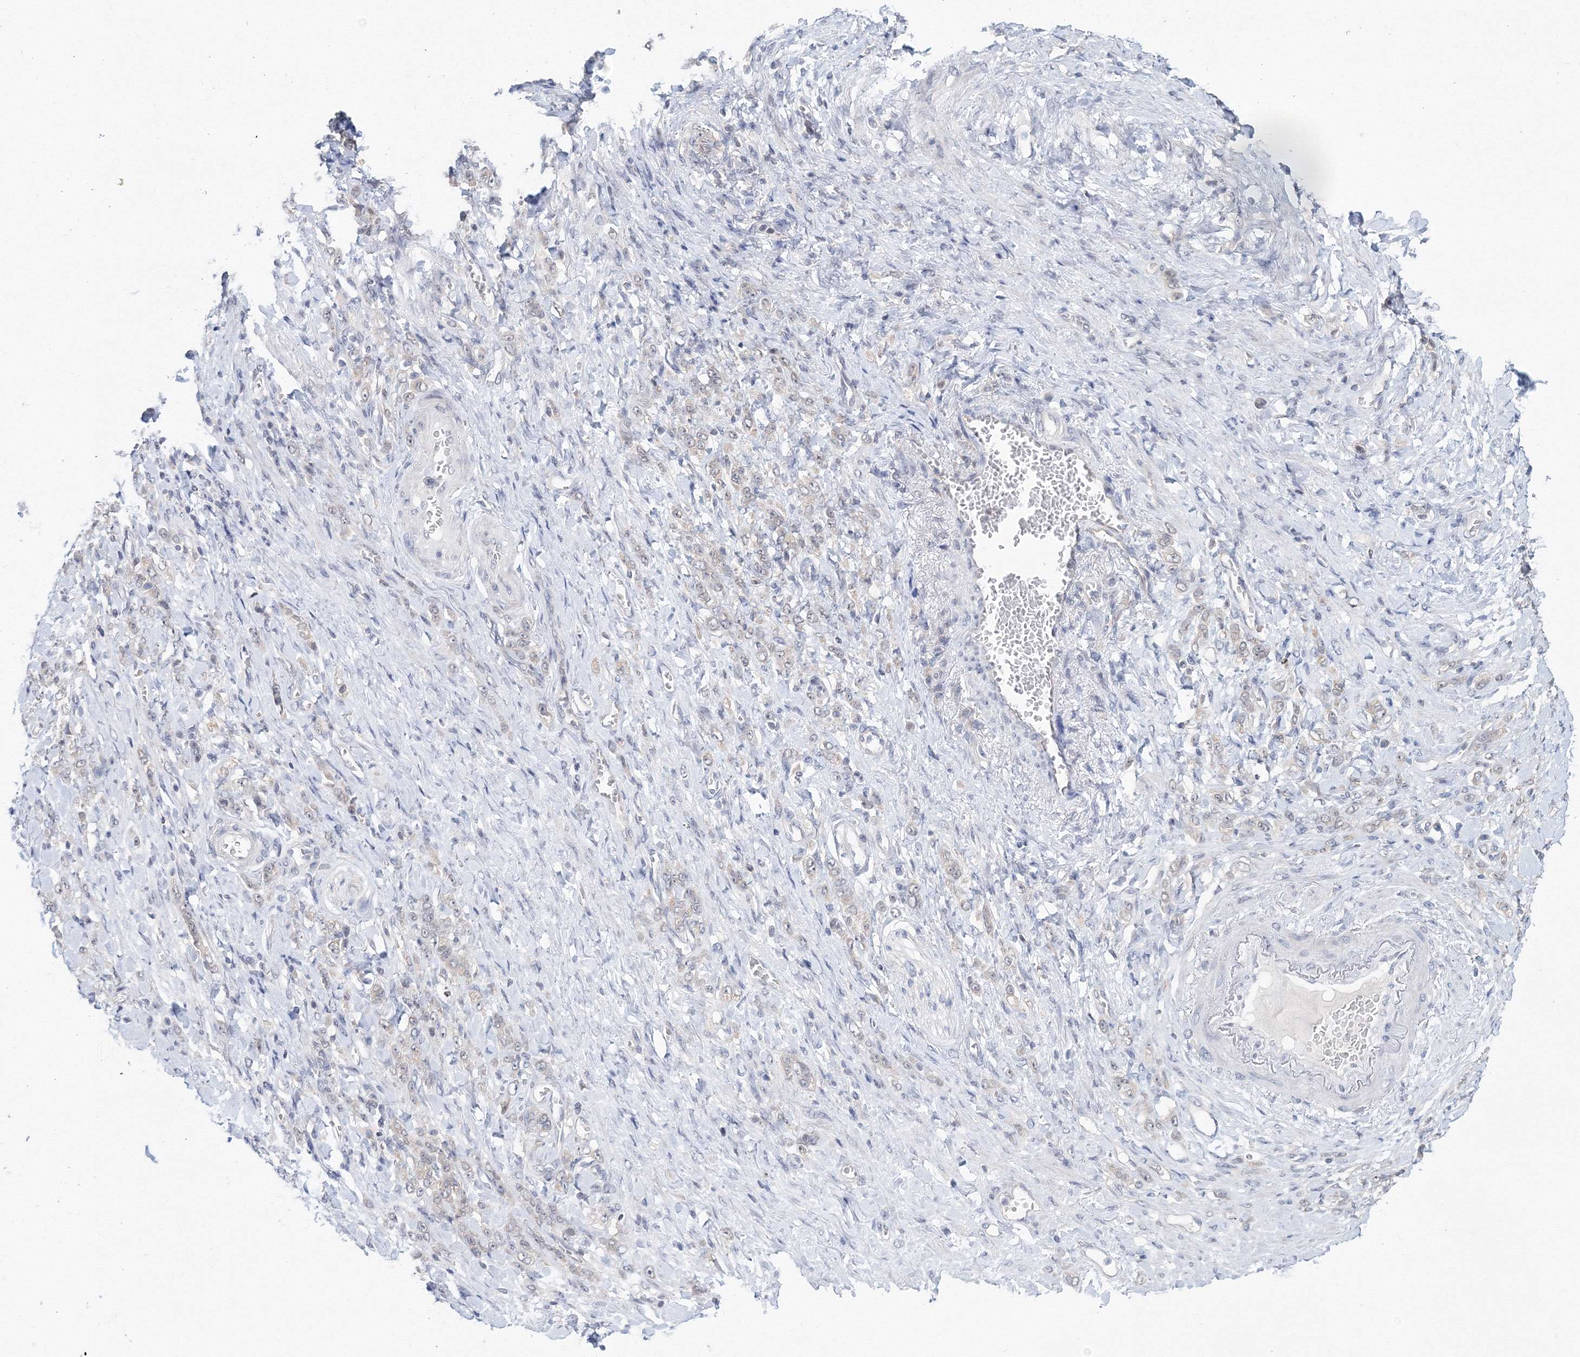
{"staining": {"intensity": "negative", "quantity": "none", "location": "none"}, "tissue": "stomach cancer", "cell_type": "Tumor cells", "image_type": "cancer", "snomed": [{"axis": "morphology", "description": "Normal tissue, NOS"}, {"axis": "morphology", "description": "Adenocarcinoma, NOS"}, {"axis": "topography", "description": "Stomach"}], "caption": "Stomach adenocarcinoma was stained to show a protein in brown. There is no significant staining in tumor cells. (DAB IHC with hematoxylin counter stain).", "gene": "SLC7A7", "patient": {"sex": "male", "age": 82}}